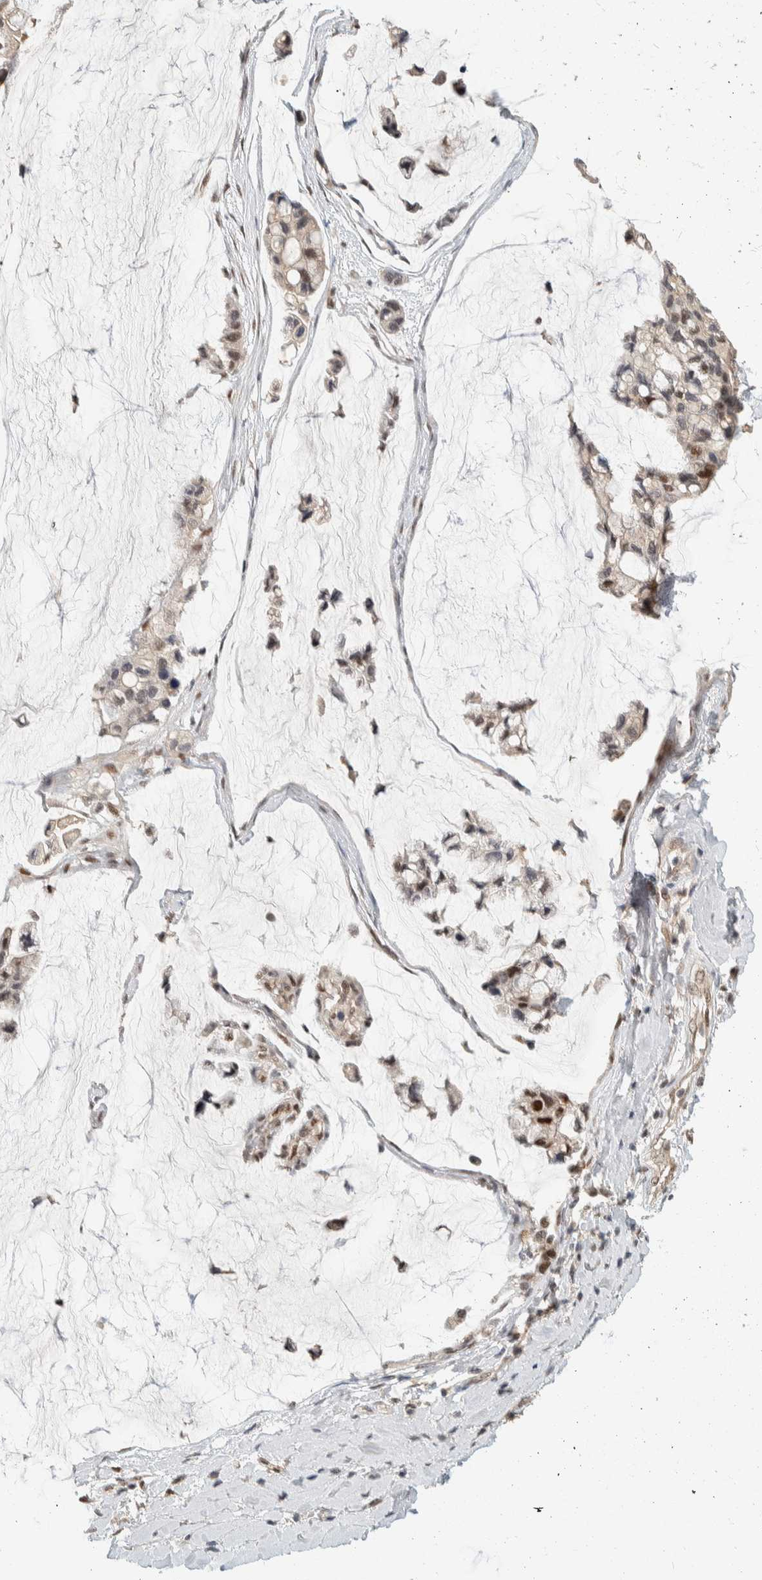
{"staining": {"intensity": "moderate", "quantity": ">75%", "location": "nuclear"}, "tissue": "ovarian cancer", "cell_type": "Tumor cells", "image_type": "cancer", "snomed": [{"axis": "morphology", "description": "Cystadenocarcinoma, mucinous, NOS"}, {"axis": "topography", "description": "Ovary"}], "caption": "An image showing moderate nuclear positivity in about >75% of tumor cells in ovarian cancer, as visualized by brown immunohistochemical staining.", "gene": "PUS7", "patient": {"sex": "female", "age": 39}}